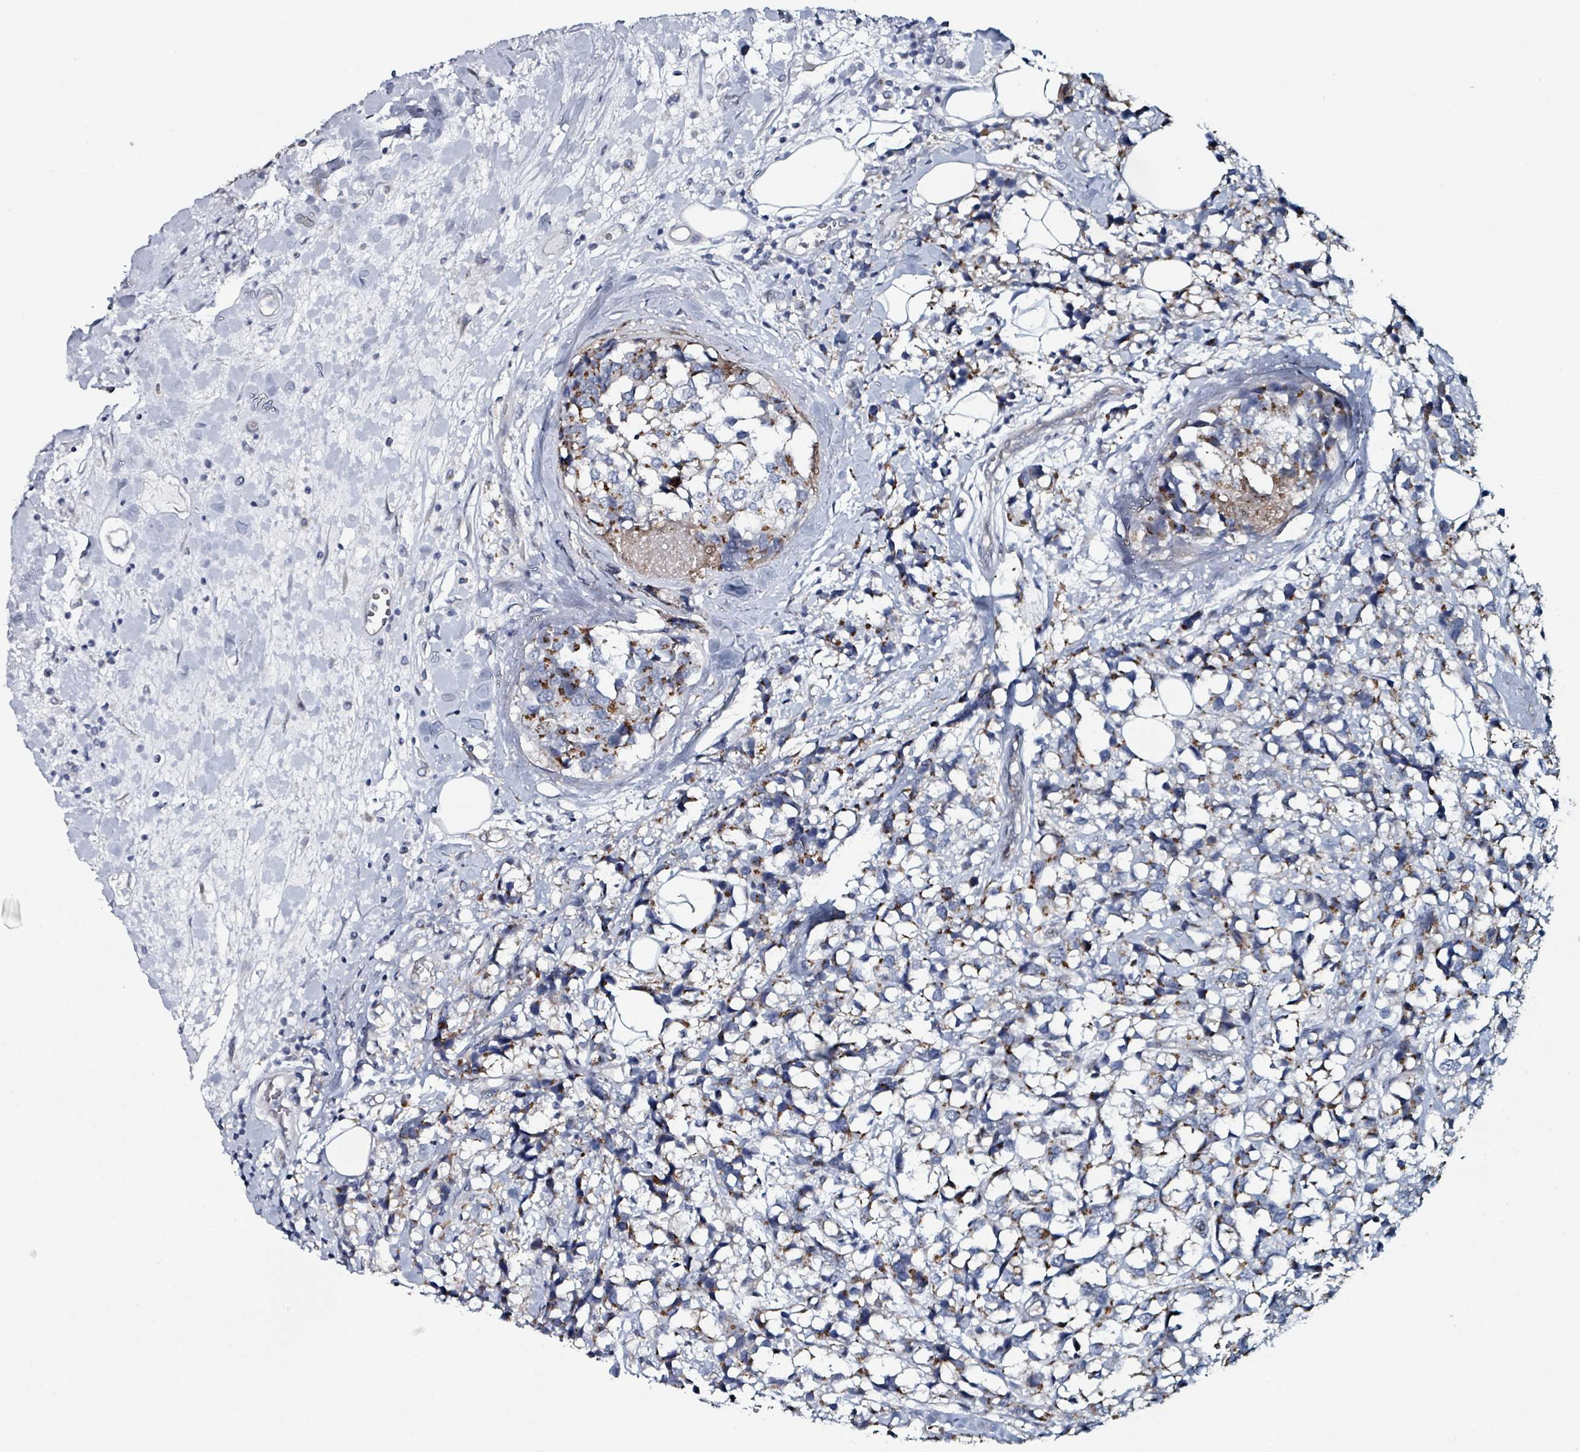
{"staining": {"intensity": "strong", "quantity": "<25%", "location": "cytoplasmic/membranous"}, "tissue": "breast cancer", "cell_type": "Tumor cells", "image_type": "cancer", "snomed": [{"axis": "morphology", "description": "Lobular carcinoma"}, {"axis": "topography", "description": "Breast"}], "caption": "This image demonstrates breast cancer stained with immunohistochemistry to label a protein in brown. The cytoplasmic/membranous of tumor cells show strong positivity for the protein. Nuclei are counter-stained blue.", "gene": "B3GAT3", "patient": {"sex": "female", "age": 59}}